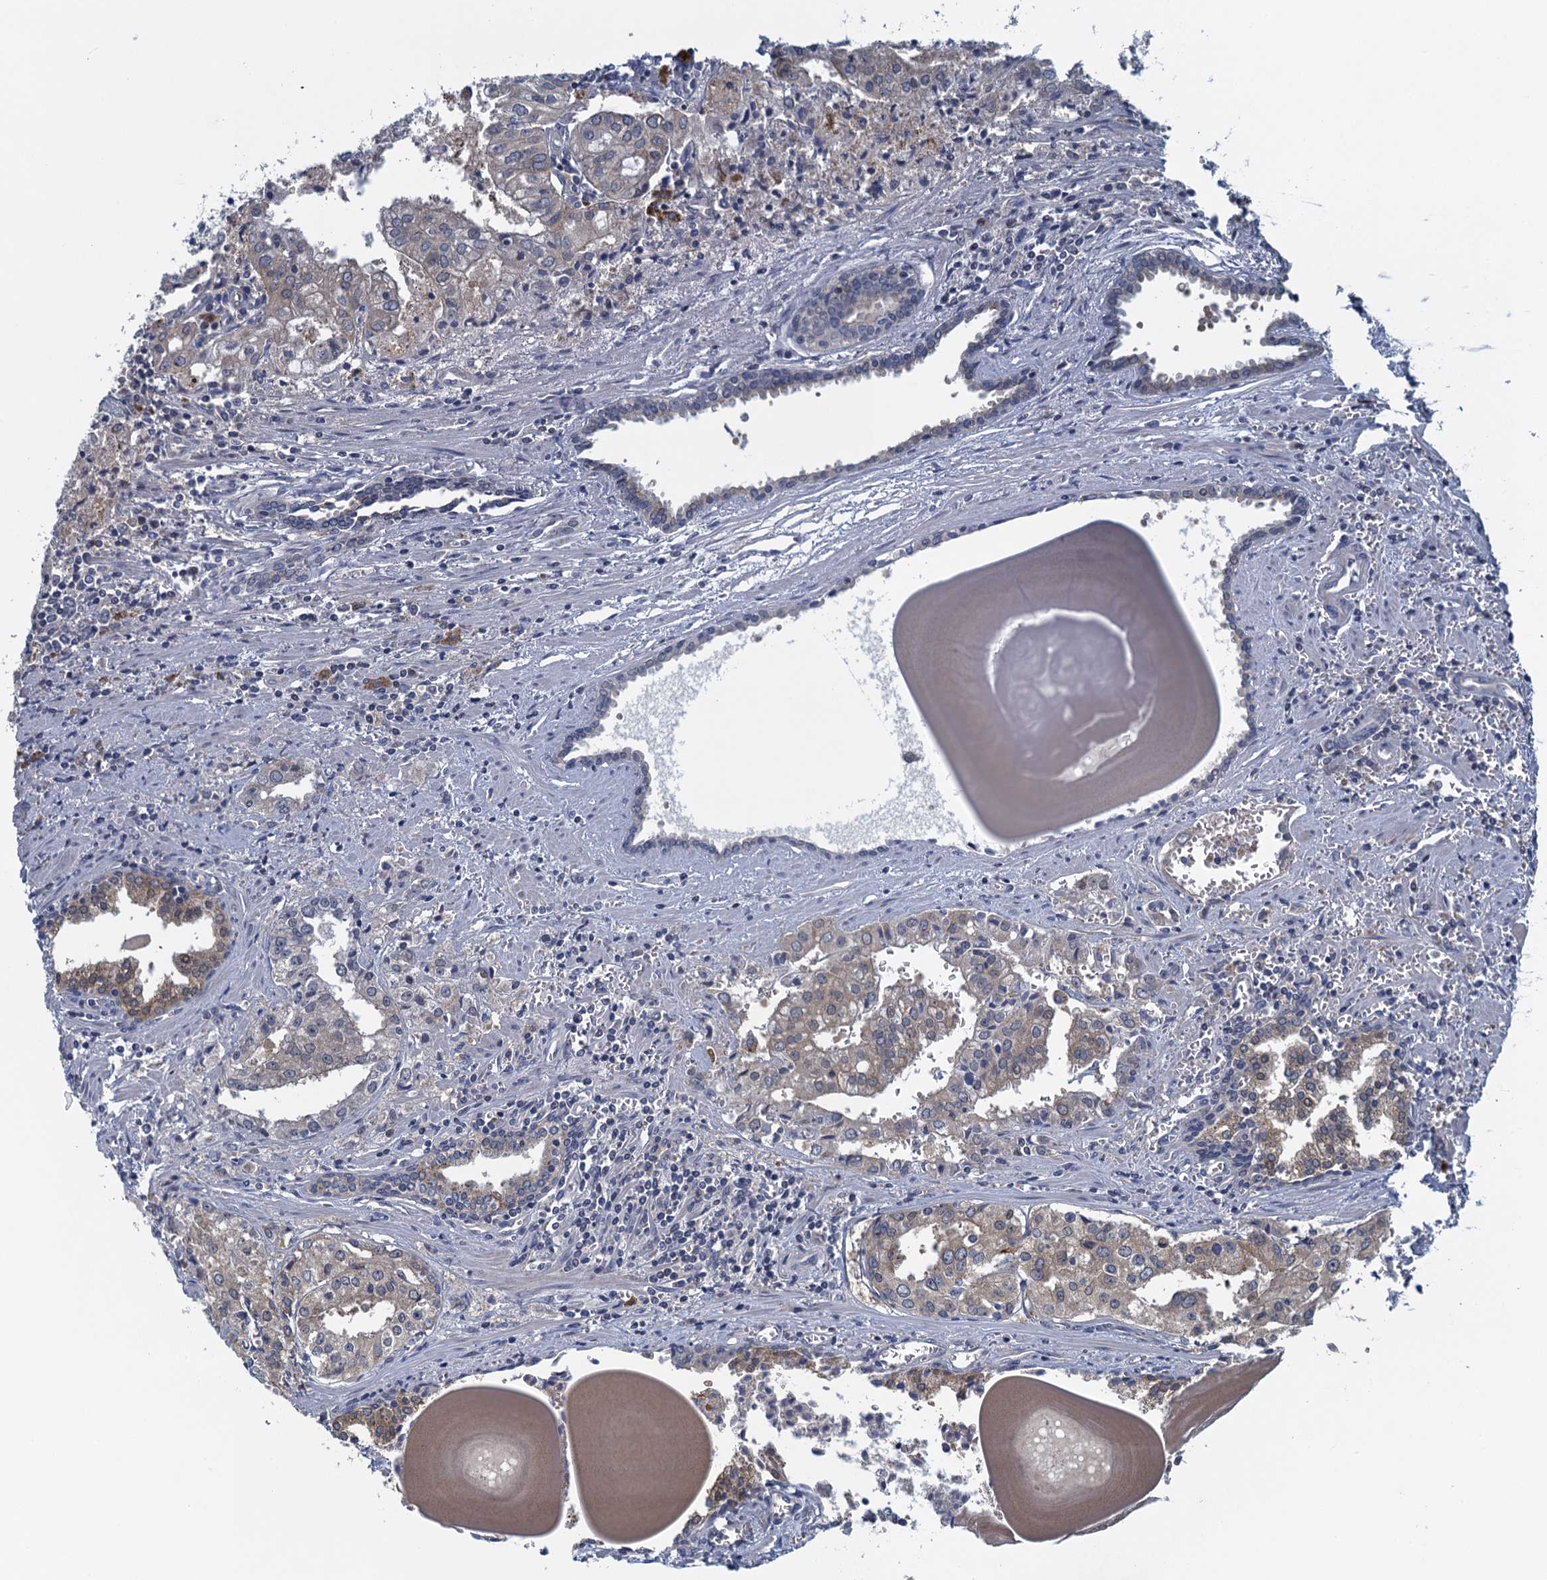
{"staining": {"intensity": "weak", "quantity": ">75%", "location": "cytoplasmic/membranous"}, "tissue": "prostate cancer", "cell_type": "Tumor cells", "image_type": "cancer", "snomed": [{"axis": "morphology", "description": "Adenocarcinoma, High grade"}, {"axis": "topography", "description": "Prostate"}], "caption": "Immunohistochemistry (IHC) micrograph of neoplastic tissue: prostate cancer stained using immunohistochemistry shows low levels of weak protein expression localized specifically in the cytoplasmic/membranous of tumor cells, appearing as a cytoplasmic/membranous brown color.", "gene": "NCKAP1L", "patient": {"sex": "male", "age": 68}}